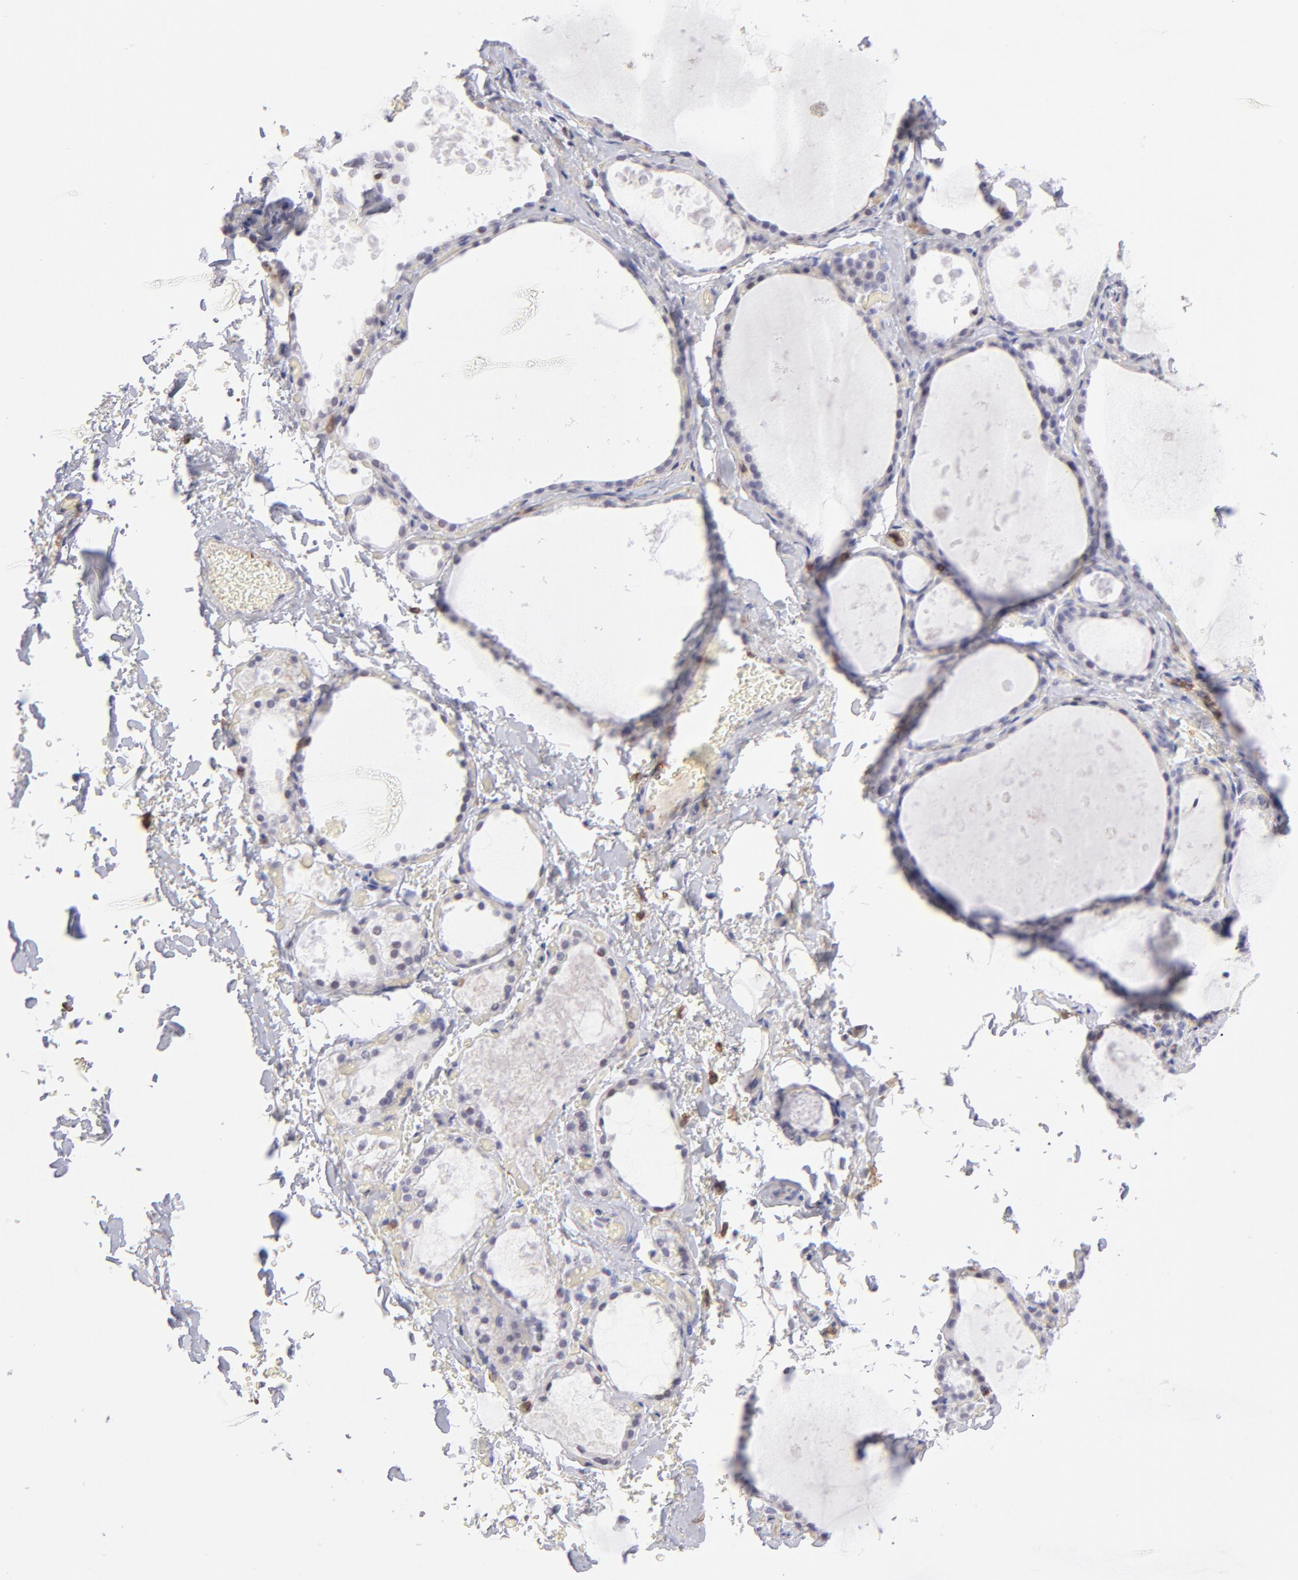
{"staining": {"intensity": "negative", "quantity": "none", "location": "none"}, "tissue": "thyroid gland", "cell_type": "Glandular cells", "image_type": "normal", "snomed": [{"axis": "morphology", "description": "Normal tissue, NOS"}, {"axis": "topography", "description": "Thyroid gland"}], "caption": "Immunohistochemistry (IHC) histopathology image of benign thyroid gland: thyroid gland stained with DAB (3,3'-diaminobenzidine) reveals no significant protein staining in glandular cells. (Stains: DAB immunohistochemistry (IHC) with hematoxylin counter stain, Microscopy: brightfield microscopy at high magnification).", "gene": "LTB4R", "patient": {"sex": "male", "age": 61}}